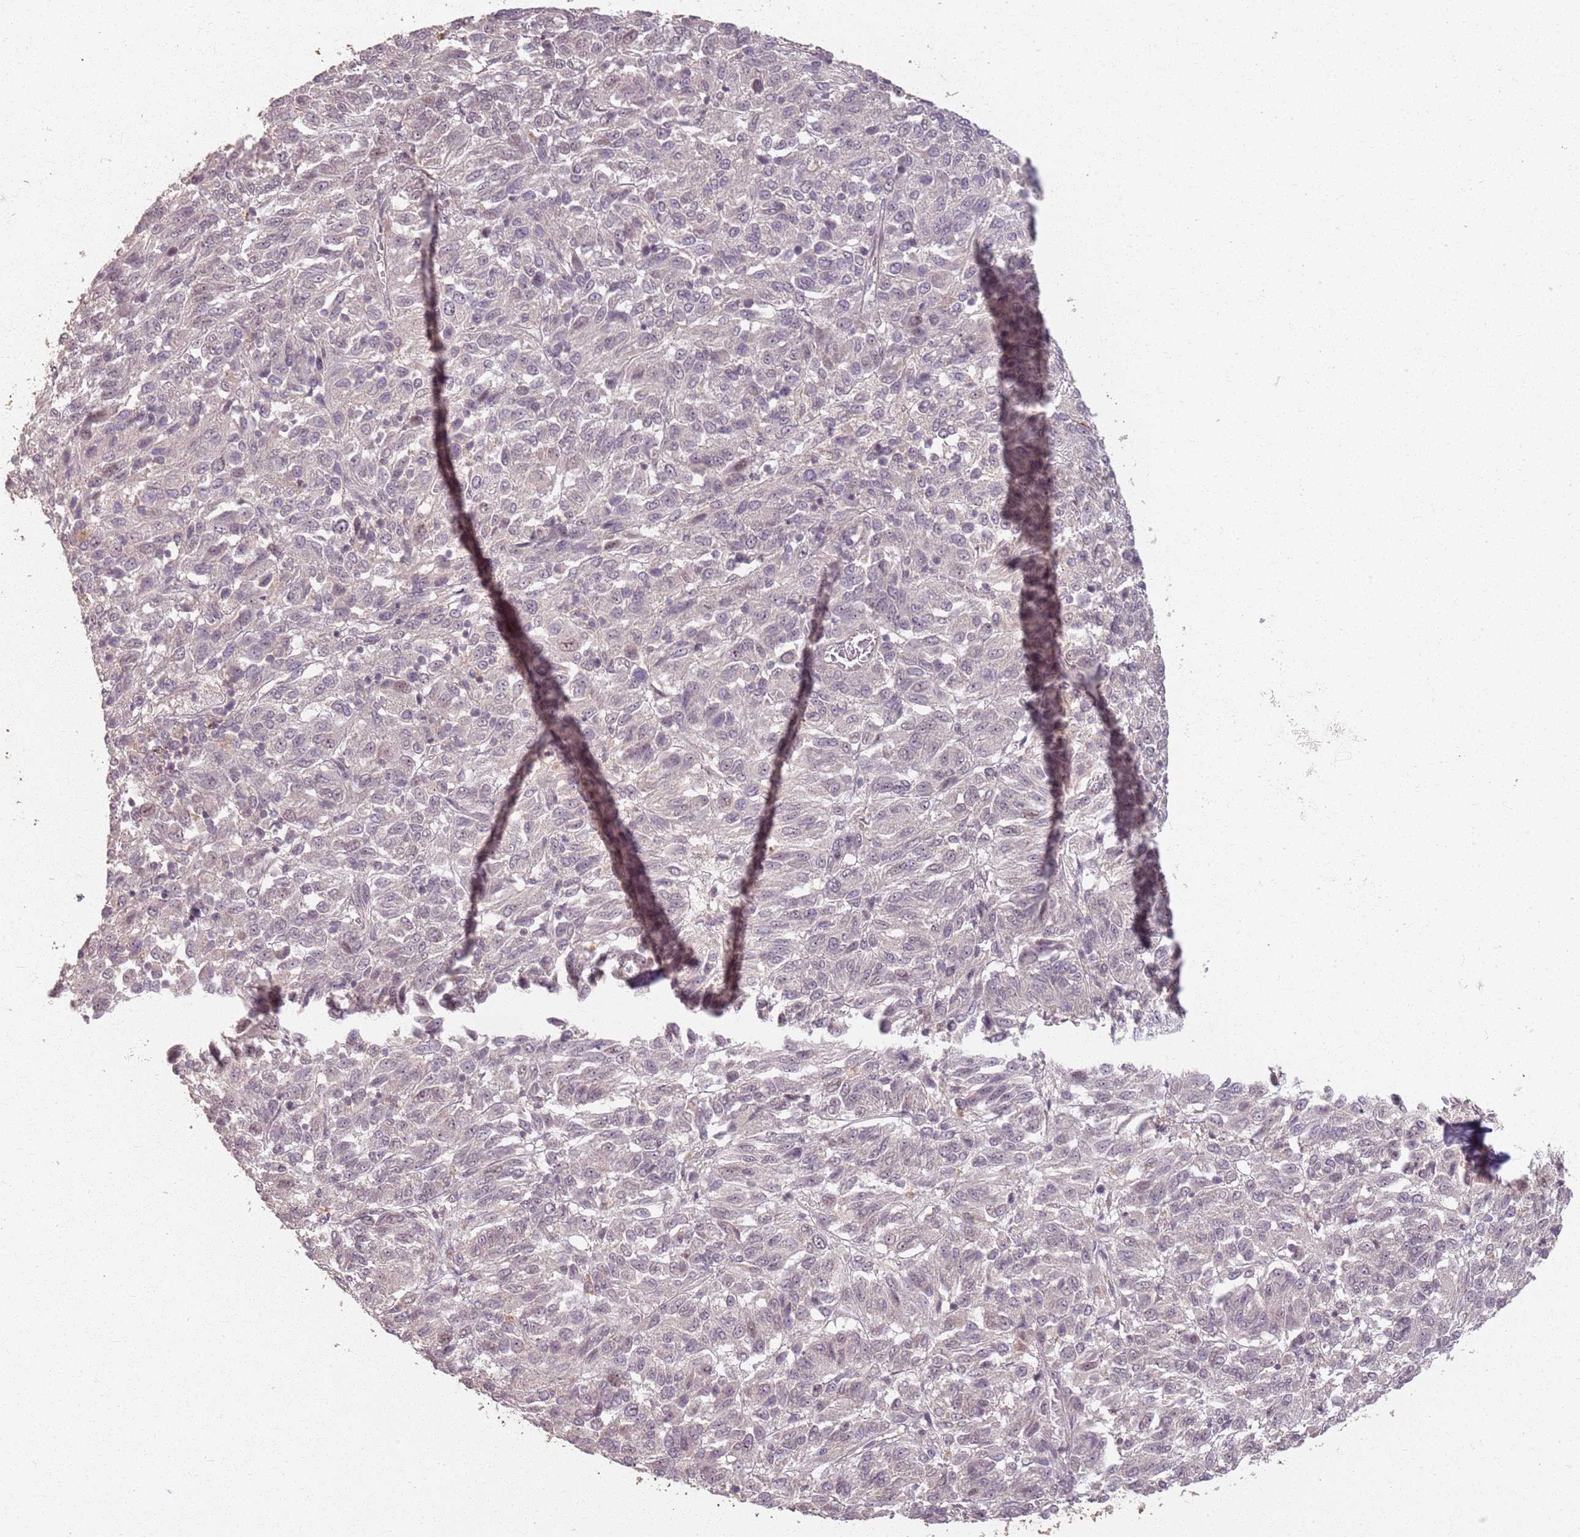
{"staining": {"intensity": "negative", "quantity": "none", "location": "none"}, "tissue": "melanoma", "cell_type": "Tumor cells", "image_type": "cancer", "snomed": [{"axis": "morphology", "description": "Malignant melanoma, Metastatic site"}, {"axis": "topography", "description": "Lung"}], "caption": "A micrograph of melanoma stained for a protein shows no brown staining in tumor cells.", "gene": "CCDC168", "patient": {"sex": "male", "age": 64}}